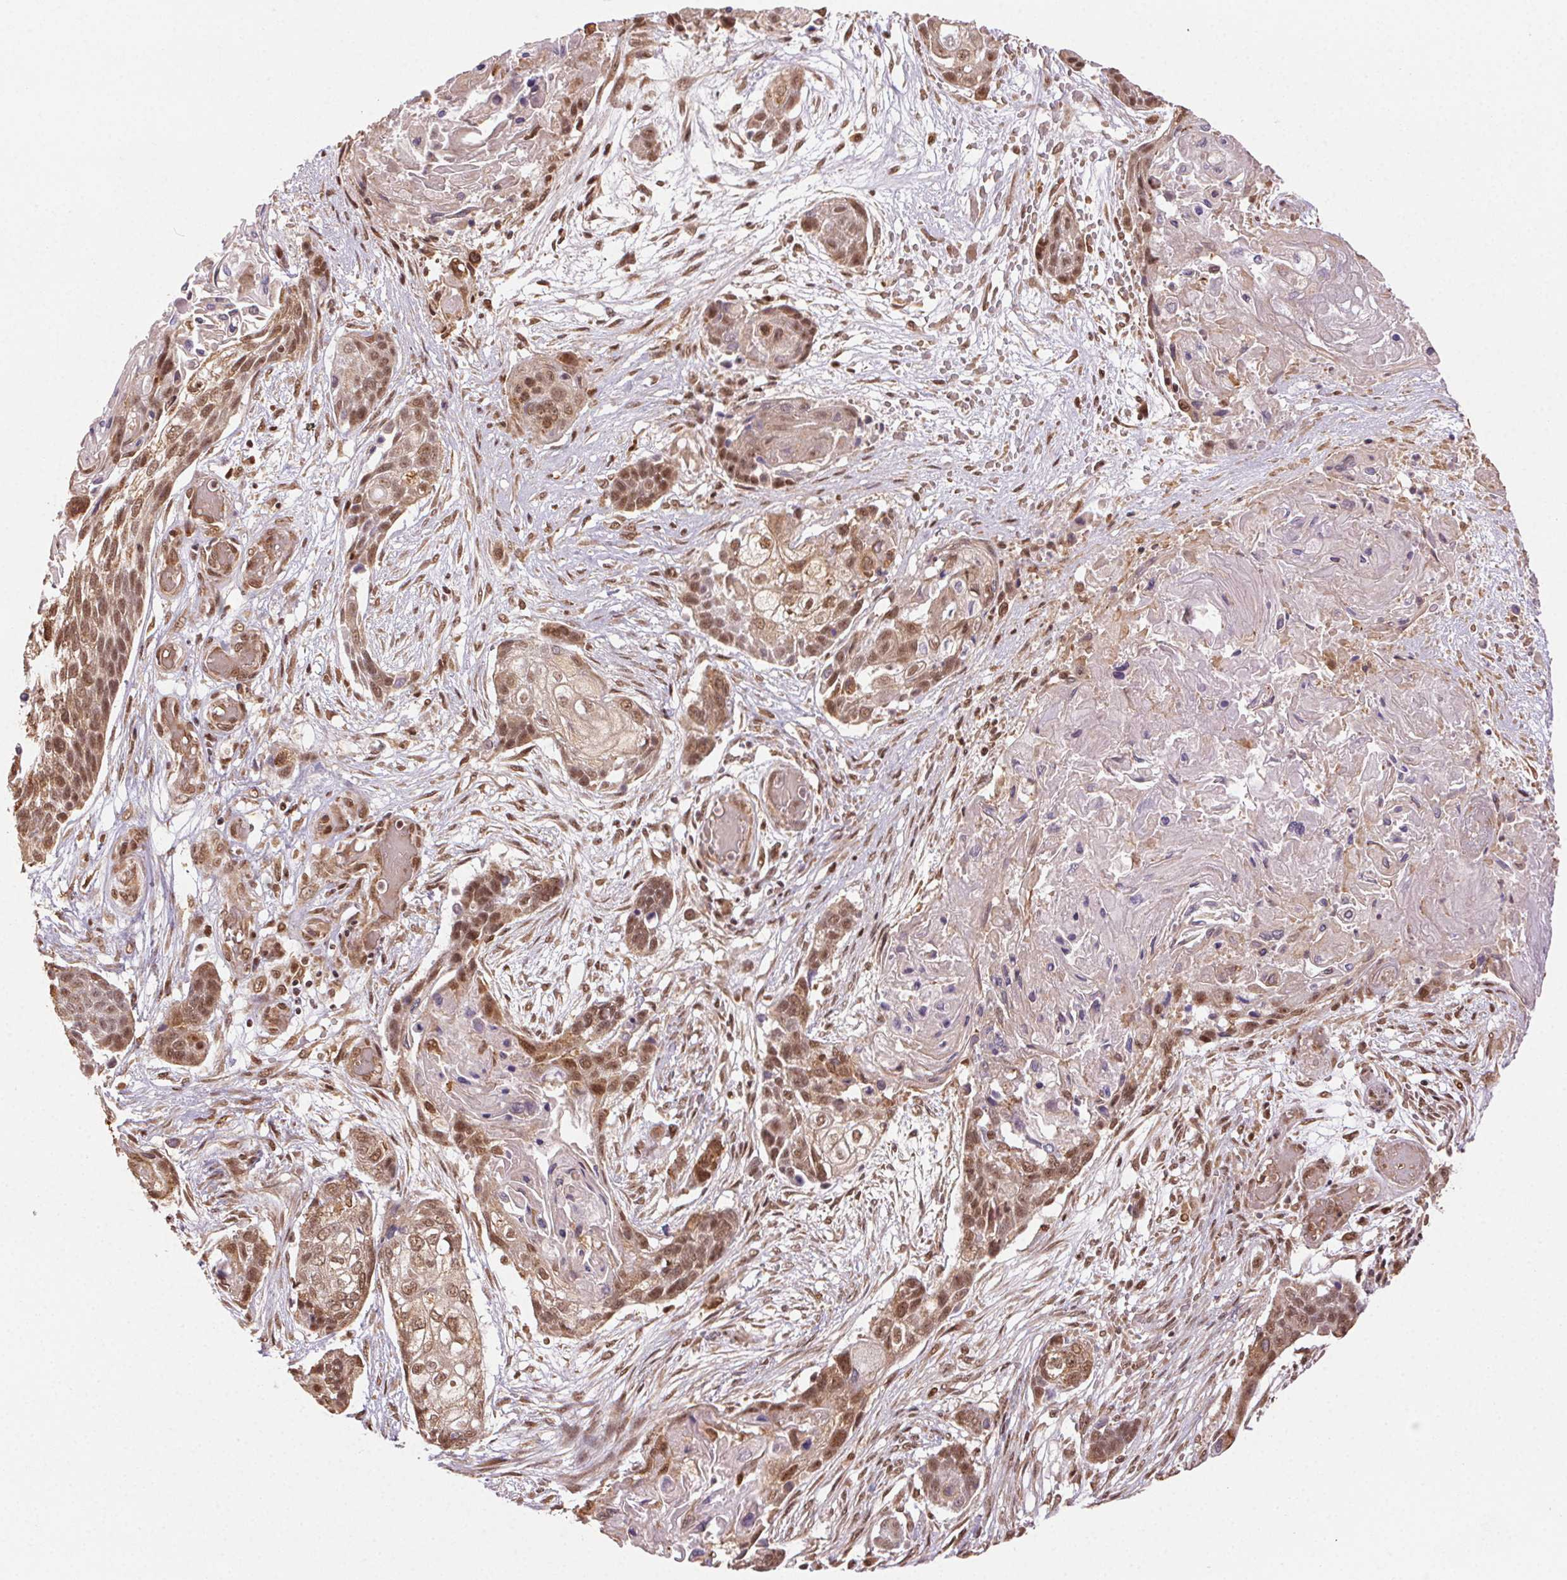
{"staining": {"intensity": "moderate", "quantity": ">75%", "location": "nuclear"}, "tissue": "lung cancer", "cell_type": "Tumor cells", "image_type": "cancer", "snomed": [{"axis": "morphology", "description": "Squamous cell carcinoma, NOS"}, {"axis": "topography", "description": "Lung"}], "caption": "Tumor cells display medium levels of moderate nuclear positivity in about >75% of cells in lung squamous cell carcinoma.", "gene": "TREML4", "patient": {"sex": "male", "age": 69}}